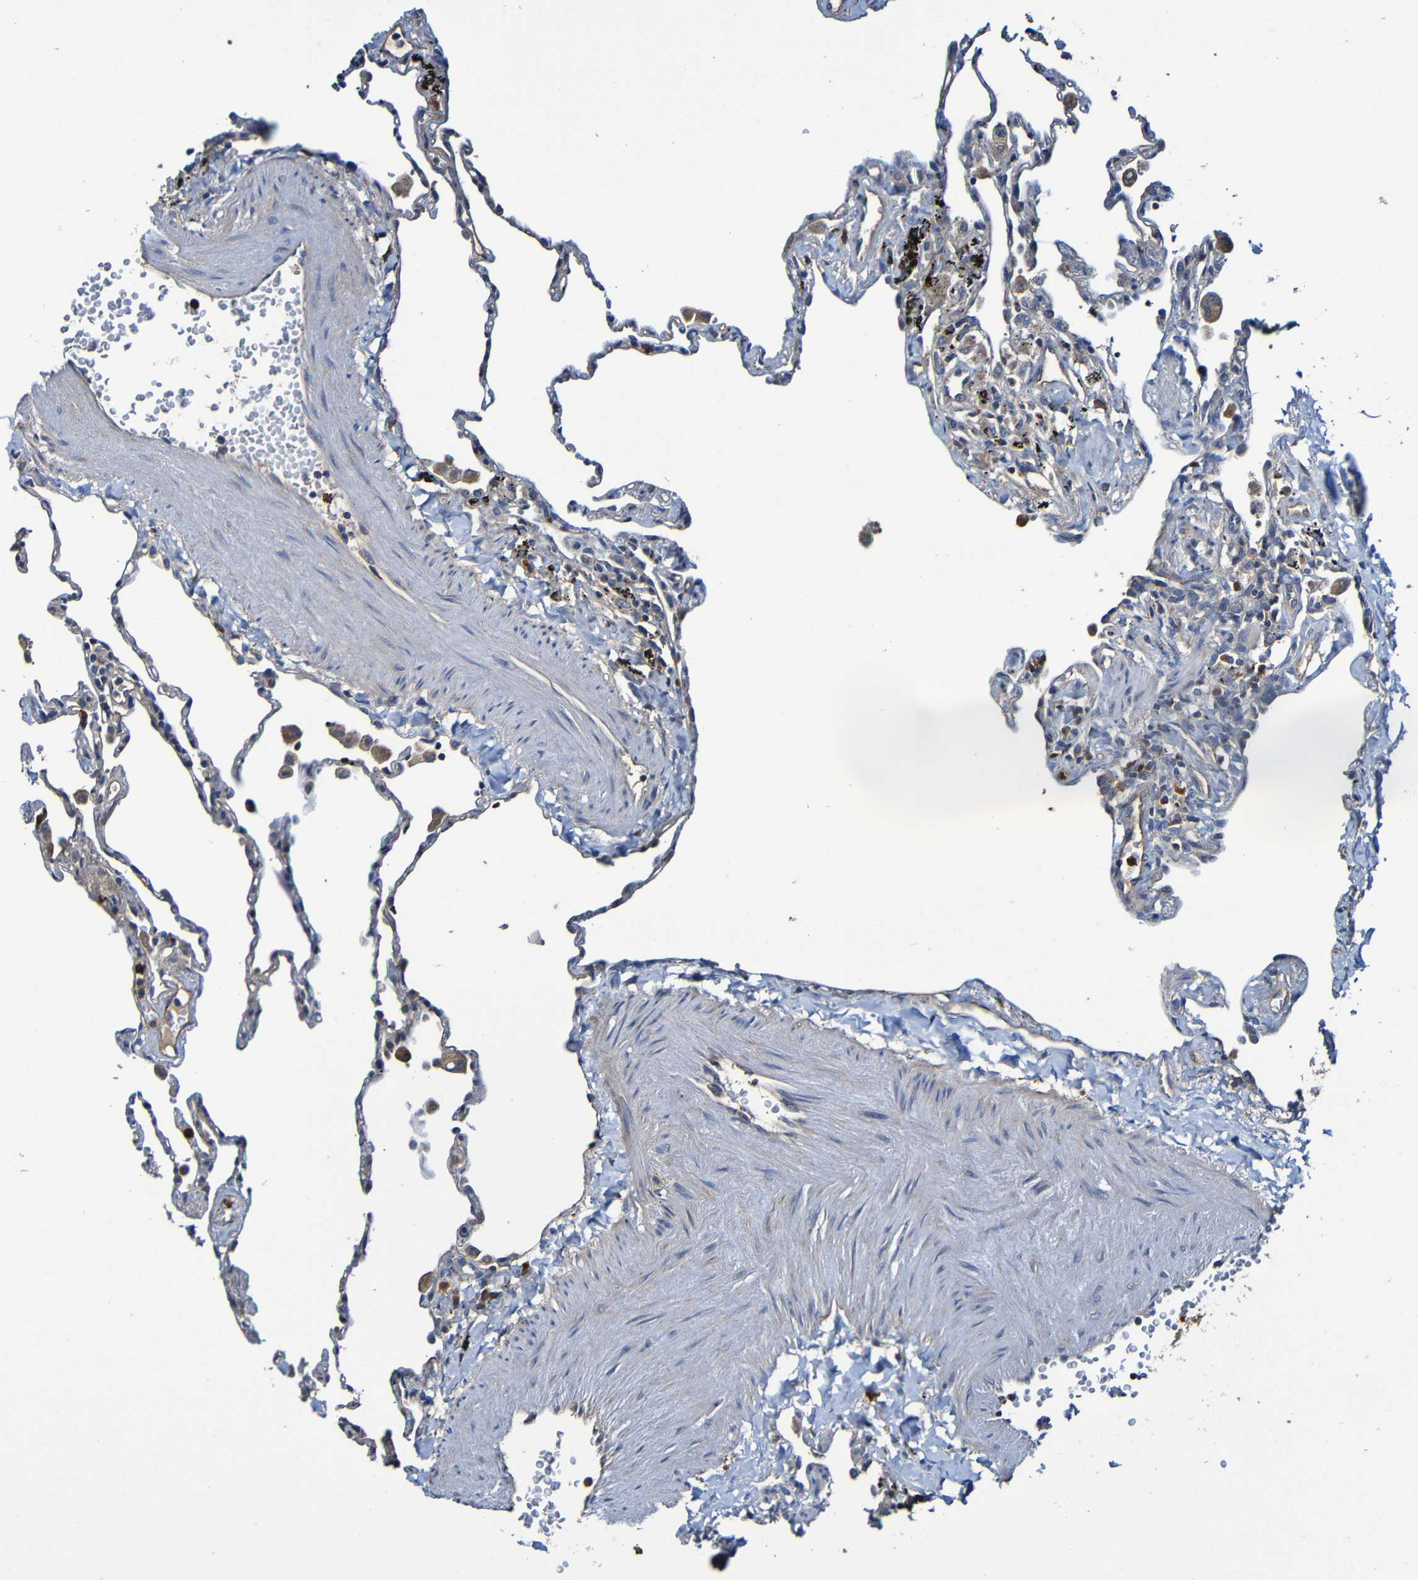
{"staining": {"intensity": "moderate", "quantity": "25%-75%", "location": "cytoplasmic/membranous"}, "tissue": "lung", "cell_type": "Alveolar cells", "image_type": "normal", "snomed": [{"axis": "morphology", "description": "Normal tissue, NOS"}, {"axis": "topography", "description": "Lung"}], "caption": "Immunohistochemical staining of benign lung reveals moderate cytoplasmic/membranous protein staining in about 25%-75% of alveolar cells.", "gene": "ADAM15", "patient": {"sex": "male", "age": 59}}